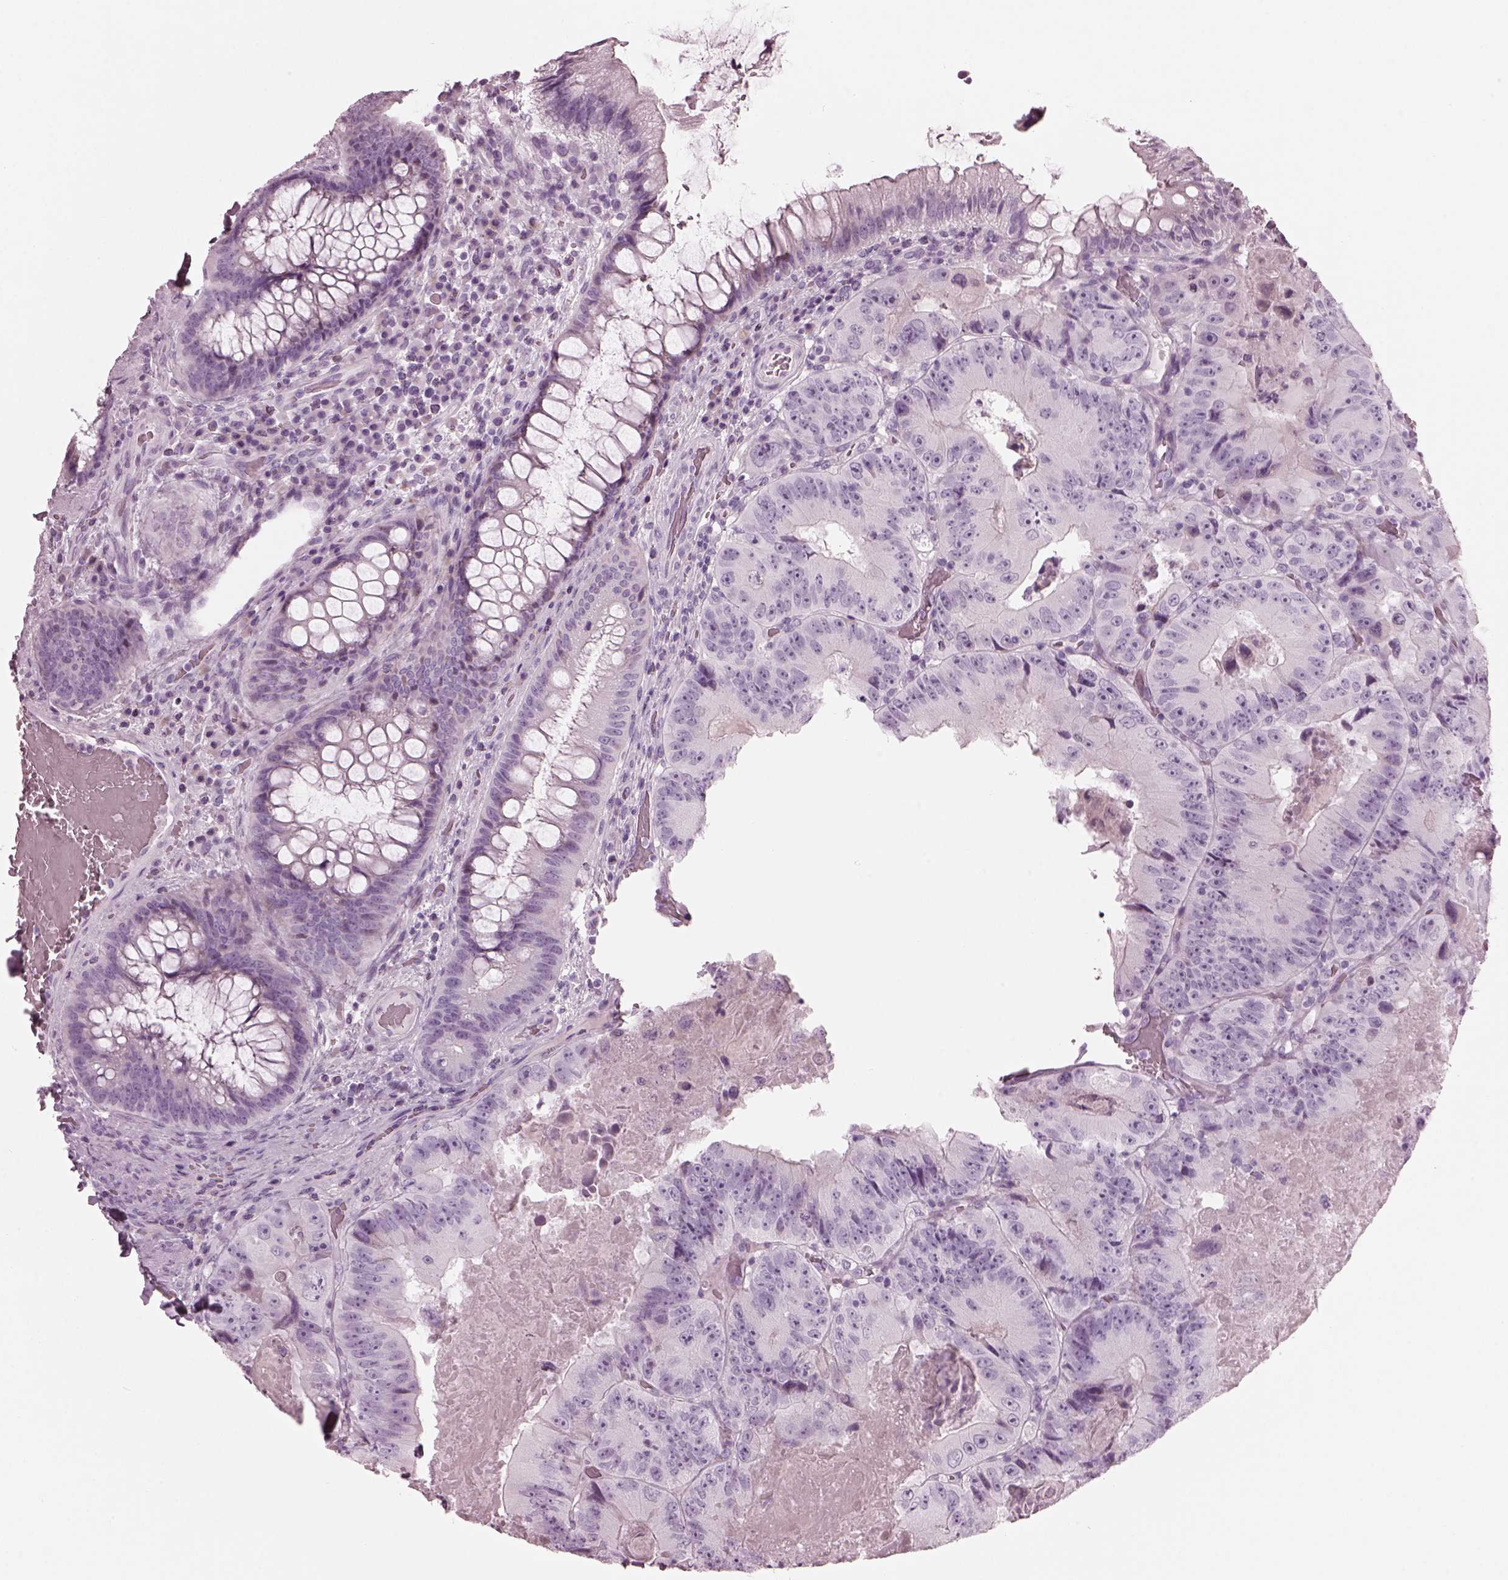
{"staining": {"intensity": "negative", "quantity": "none", "location": "none"}, "tissue": "colorectal cancer", "cell_type": "Tumor cells", "image_type": "cancer", "snomed": [{"axis": "morphology", "description": "Adenocarcinoma, NOS"}, {"axis": "topography", "description": "Colon"}], "caption": "This is a photomicrograph of immunohistochemistry staining of colorectal cancer (adenocarcinoma), which shows no positivity in tumor cells. The staining was performed using DAB to visualize the protein expression in brown, while the nuclei were stained in blue with hematoxylin (Magnification: 20x).", "gene": "HYDIN", "patient": {"sex": "female", "age": 86}}